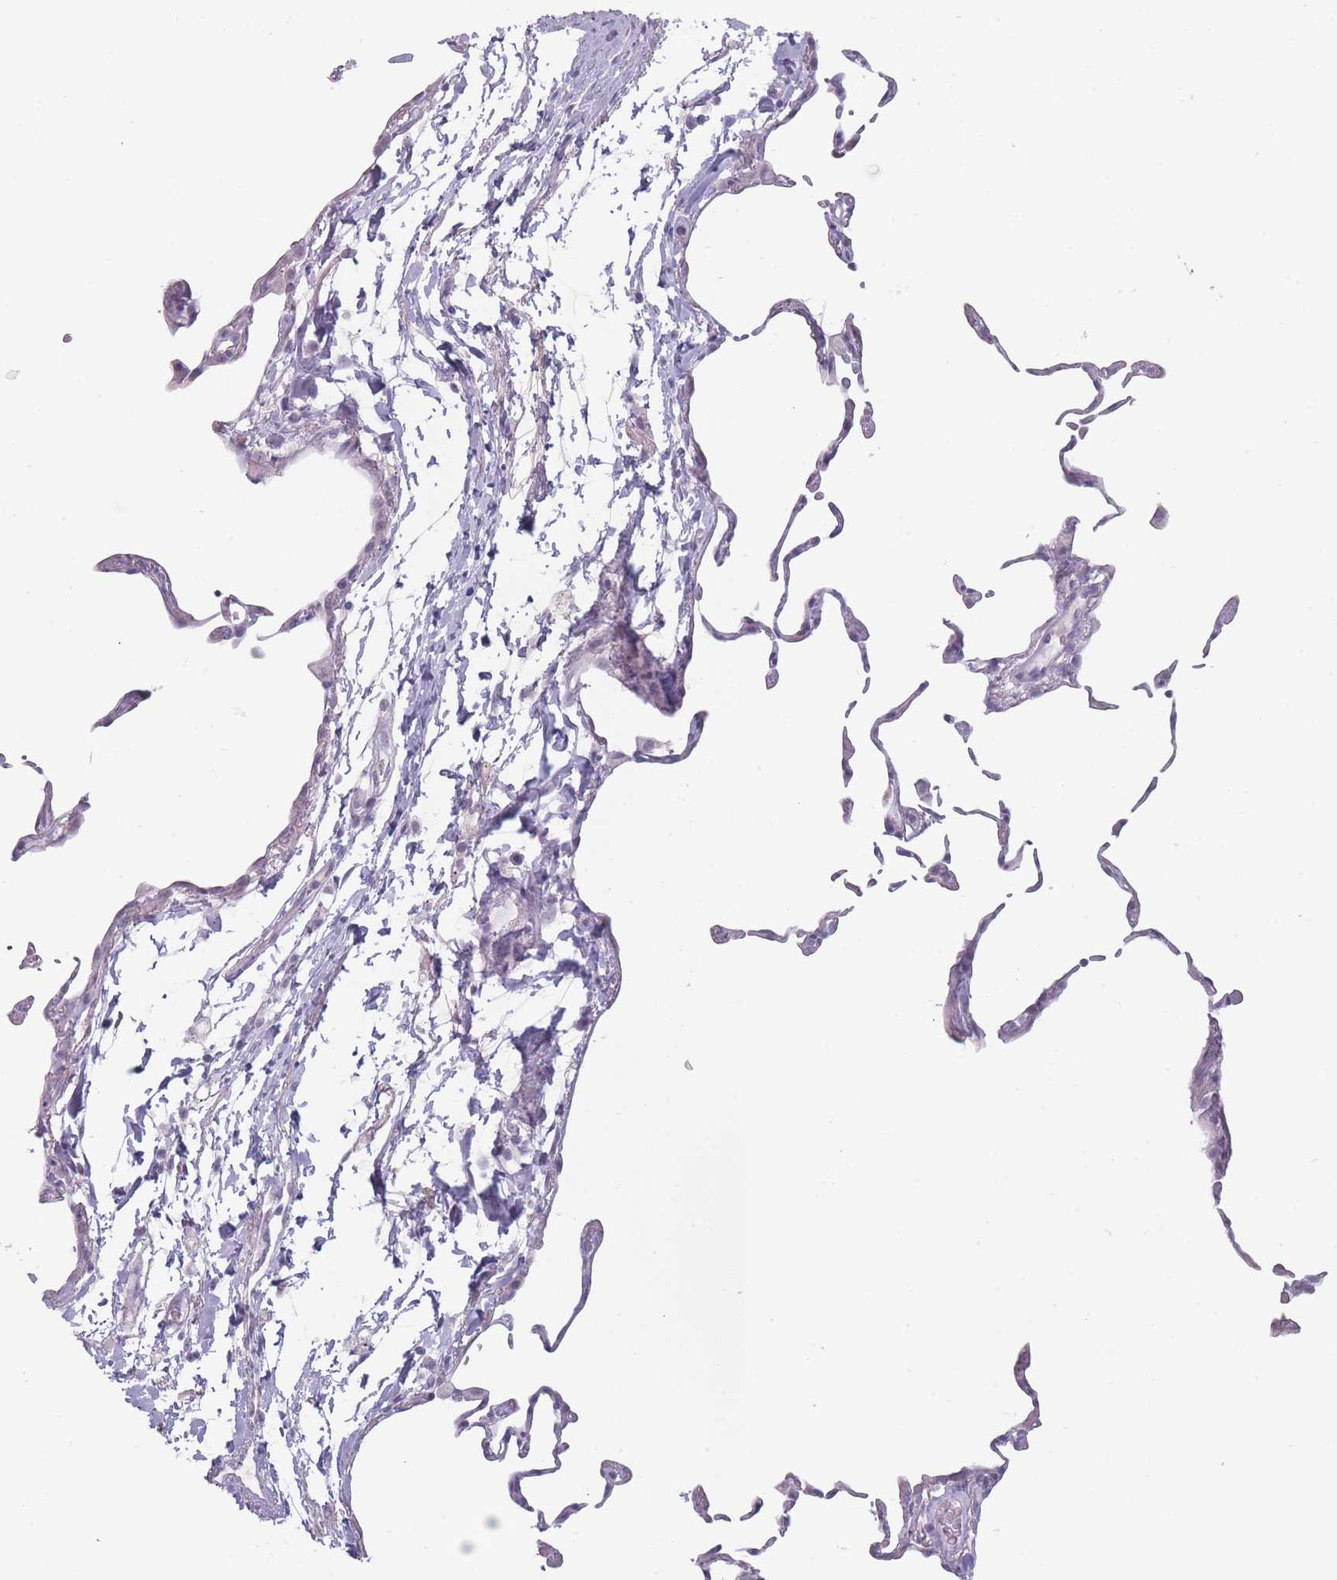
{"staining": {"intensity": "negative", "quantity": "none", "location": "none"}, "tissue": "lung", "cell_type": "Alveolar cells", "image_type": "normal", "snomed": [{"axis": "morphology", "description": "Normal tissue, NOS"}, {"axis": "topography", "description": "Lung"}], "caption": "This is an IHC image of unremarkable human lung. There is no staining in alveolar cells.", "gene": "ROS1", "patient": {"sex": "female", "age": 57}}